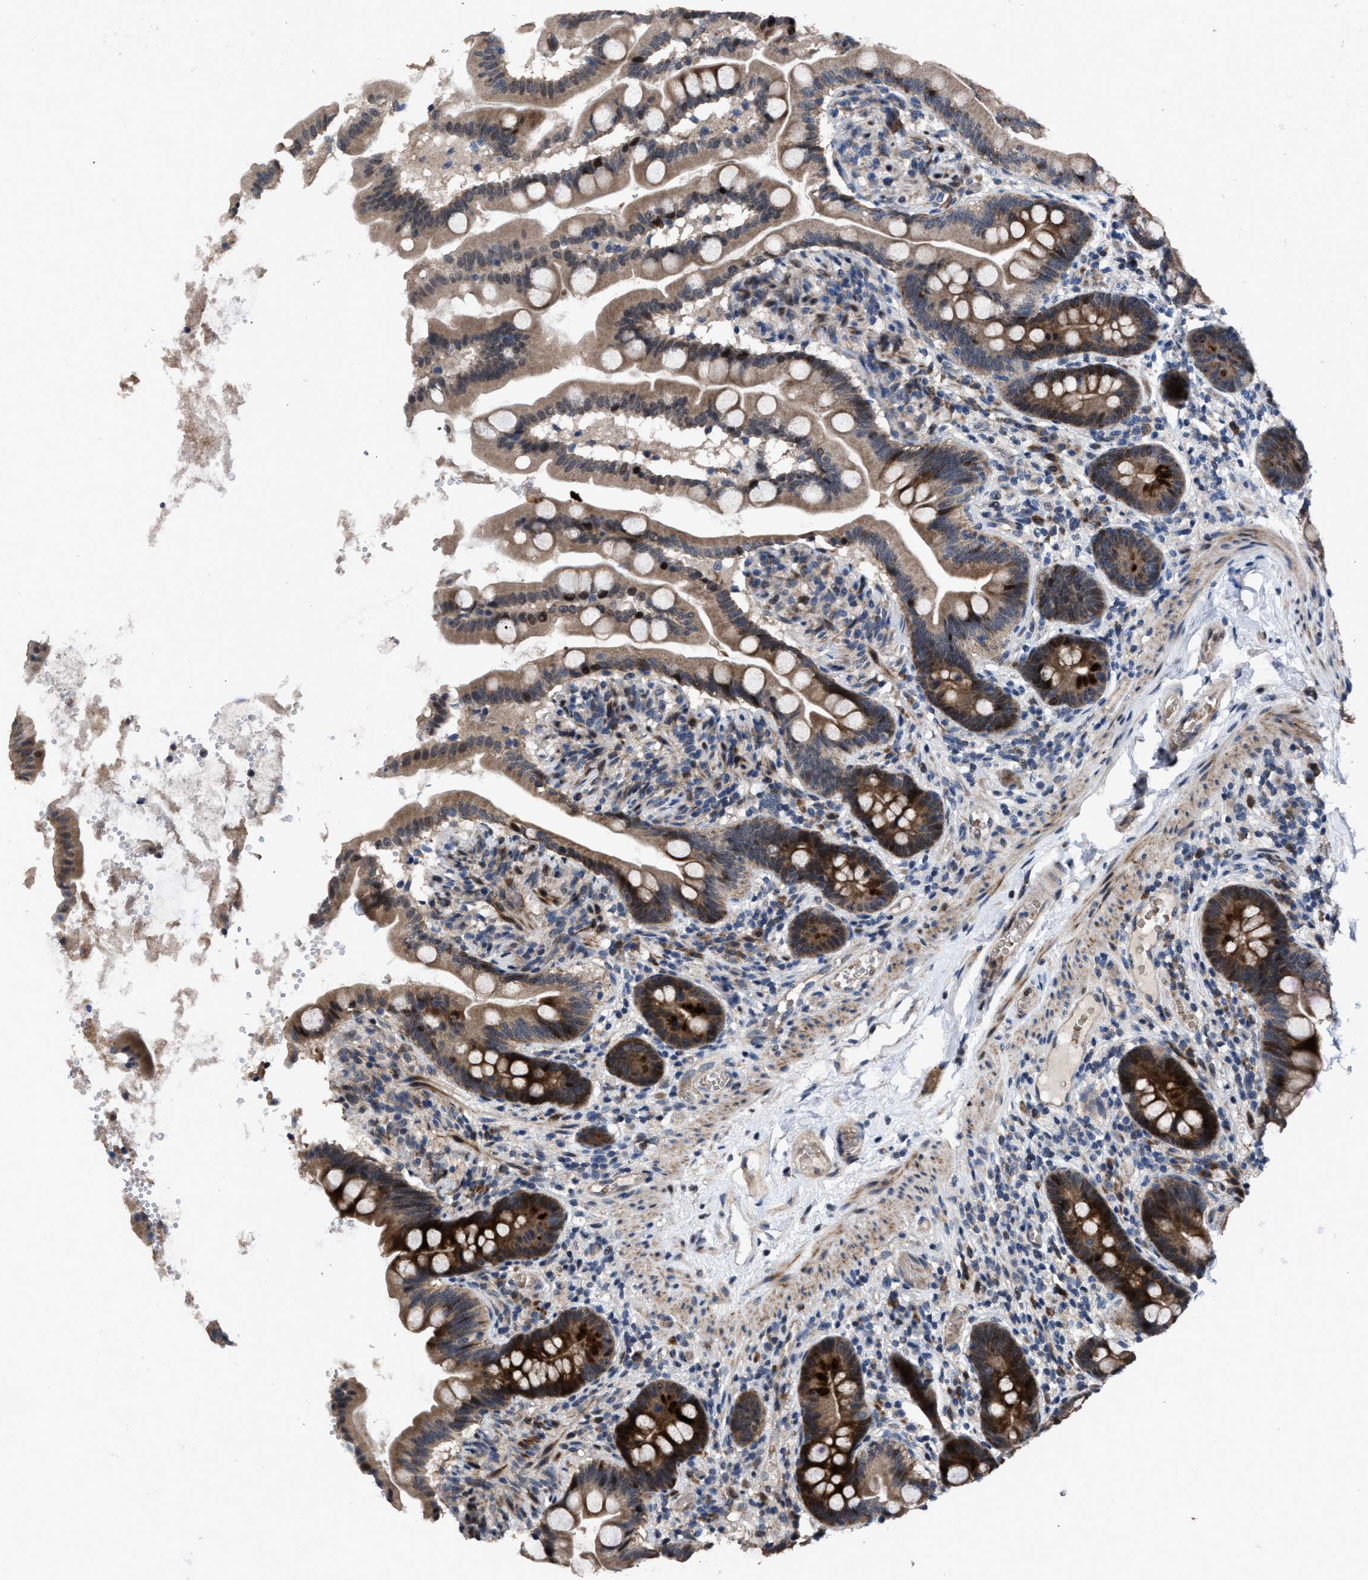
{"staining": {"intensity": "strong", "quantity": ">75%", "location": "cytoplasmic/membranous"}, "tissue": "small intestine", "cell_type": "Glandular cells", "image_type": "normal", "snomed": [{"axis": "morphology", "description": "Normal tissue, NOS"}, {"axis": "topography", "description": "Small intestine"}], "caption": "Immunohistochemical staining of unremarkable human small intestine demonstrates high levels of strong cytoplasmic/membranous positivity in about >75% of glandular cells.", "gene": "HAUS6", "patient": {"sex": "female", "age": 56}}